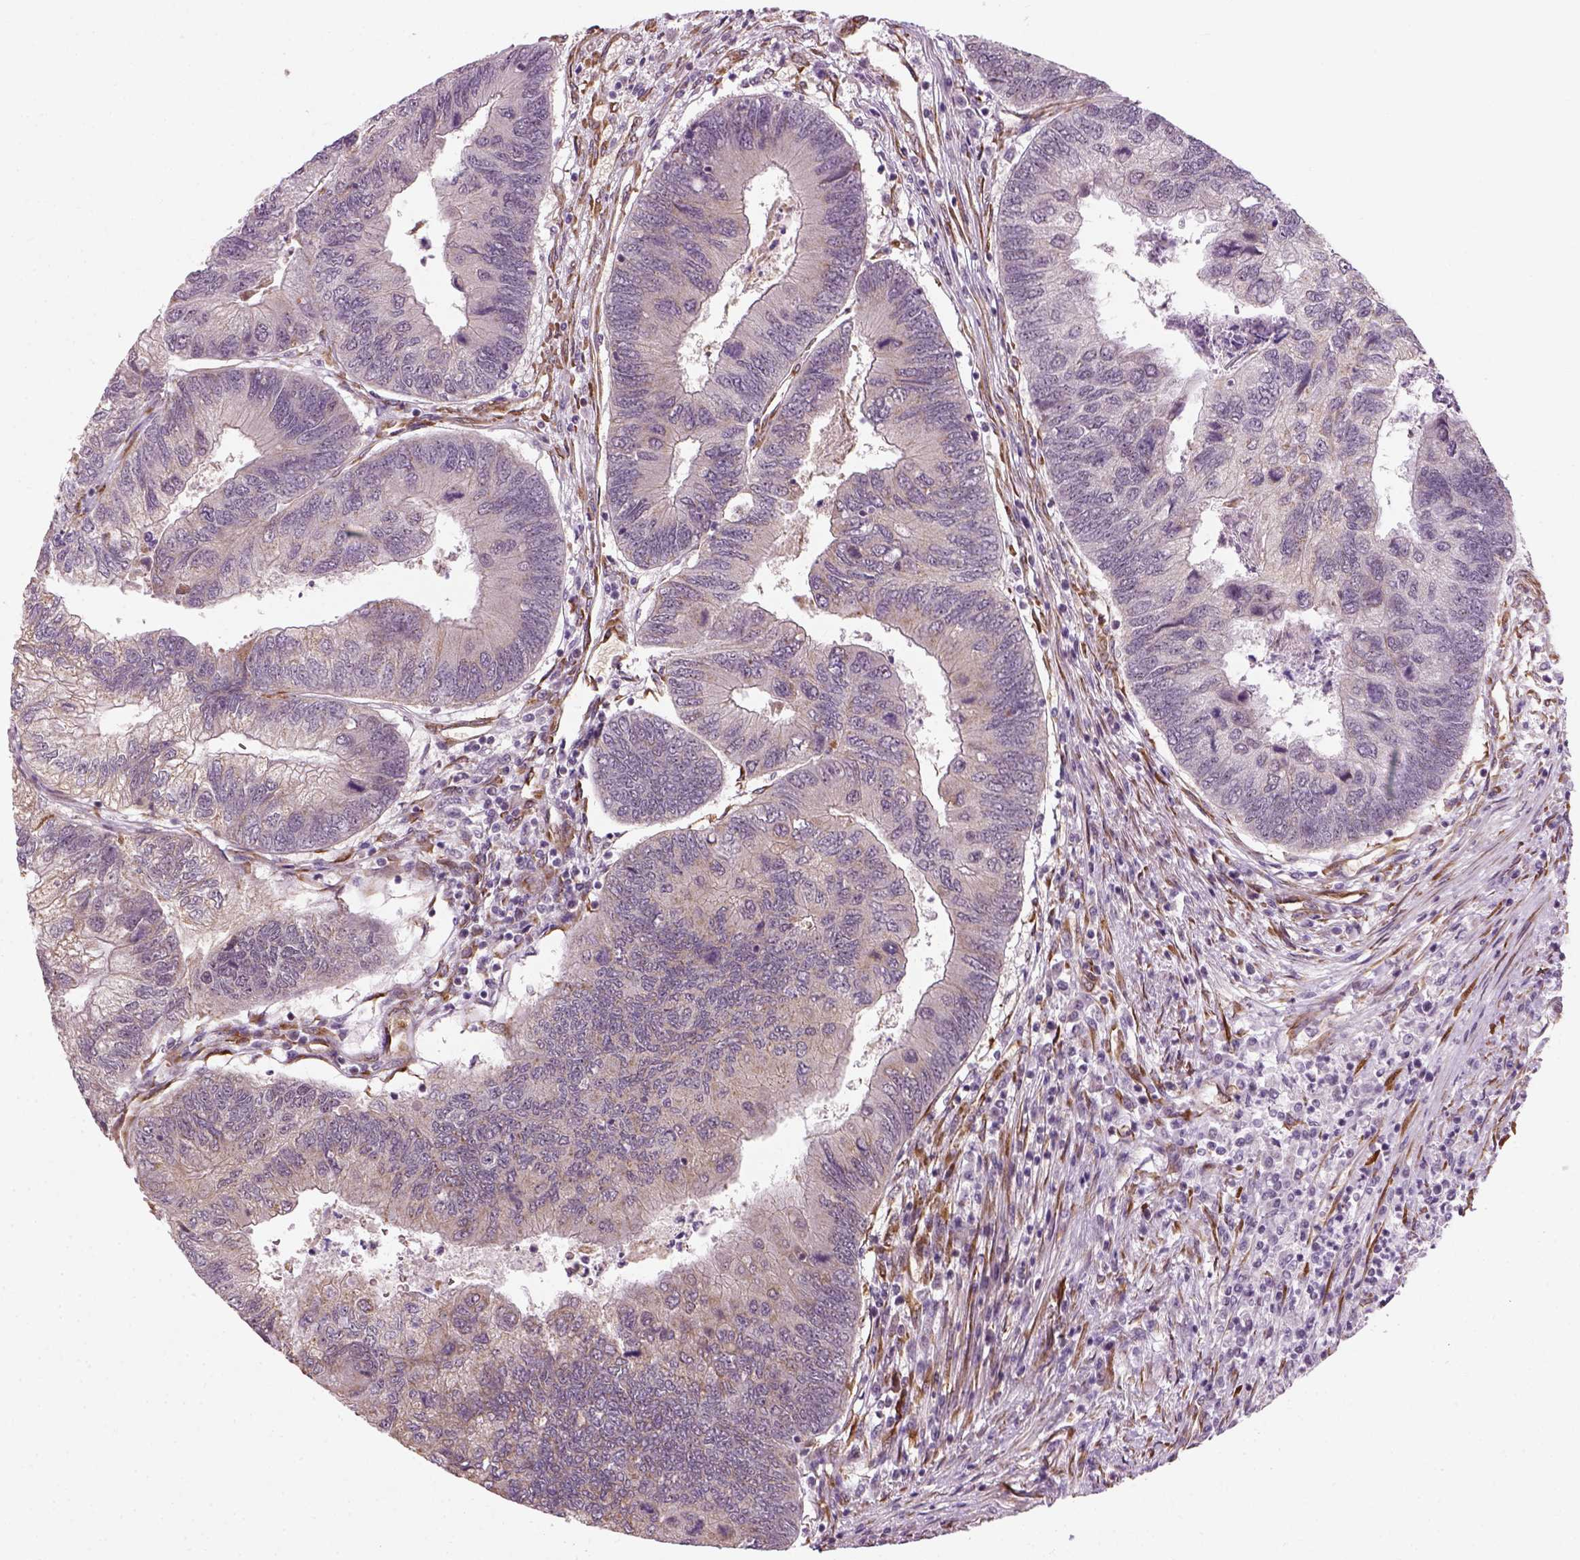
{"staining": {"intensity": "weak", "quantity": "25%-75%", "location": "cytoplasmic/membranous"}, "tissue": "colorectal cancer", "cell_type": "Tumor cells", "image_type": "cancer", "snomed": [{"axis": "morphology", "description": "Adenocarcinoma, NOS"}, {"axis": "topography", "description": "Colon"}], "caption": "Protein staining shows weak cytoplasmic/membranous expression in about 25%-75% of tumor cells in adenocarcinoma (colorectal). (Stains: DAB in brown, nuclei in blue, Microscopy: brightfield microscopy at high magnification).", "gene": "XK", "patient": {"sex": "female", "age": 67}}